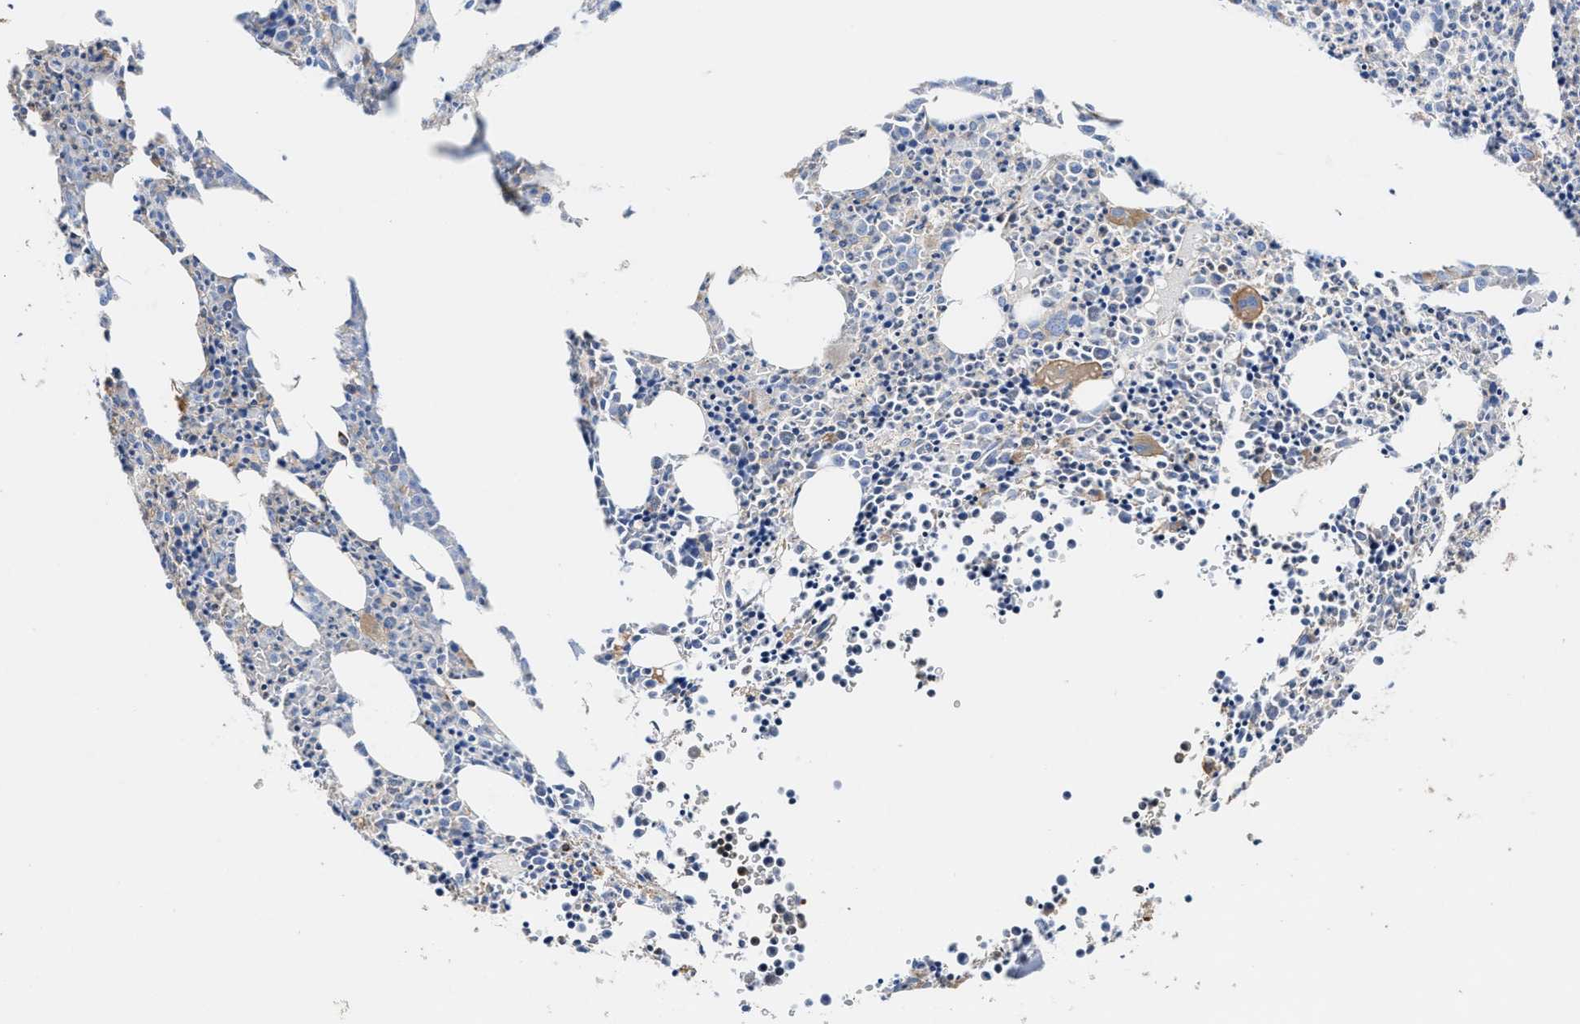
{"staining": {"intensity": "moderate", "quantity": "<25%", "location": "cytoplasmic/membranous"}, "tissue": "bone marrow", "cell_type": "Hematopoietic cells", "image_type": "normal", "snomed": [{"axis": "morphology", "description": "Normal tissue, NOS"}, {"axis": "morphology", "description": "Inflammation, NOS"}, {"axis": "topography", "description": "Bone marrow"}], "caption": "This photomicrograph demonstrates benign bone marrow stained with immunohistochemistry (IHC) to label a protein in brown. The cytoplasmic/membranous of hematopoietic cells show moderate positivity for the protein. Nuclei are counter-stained blue.", "gene": "MECR", "patient": {"sex": "male", "age": 31}}